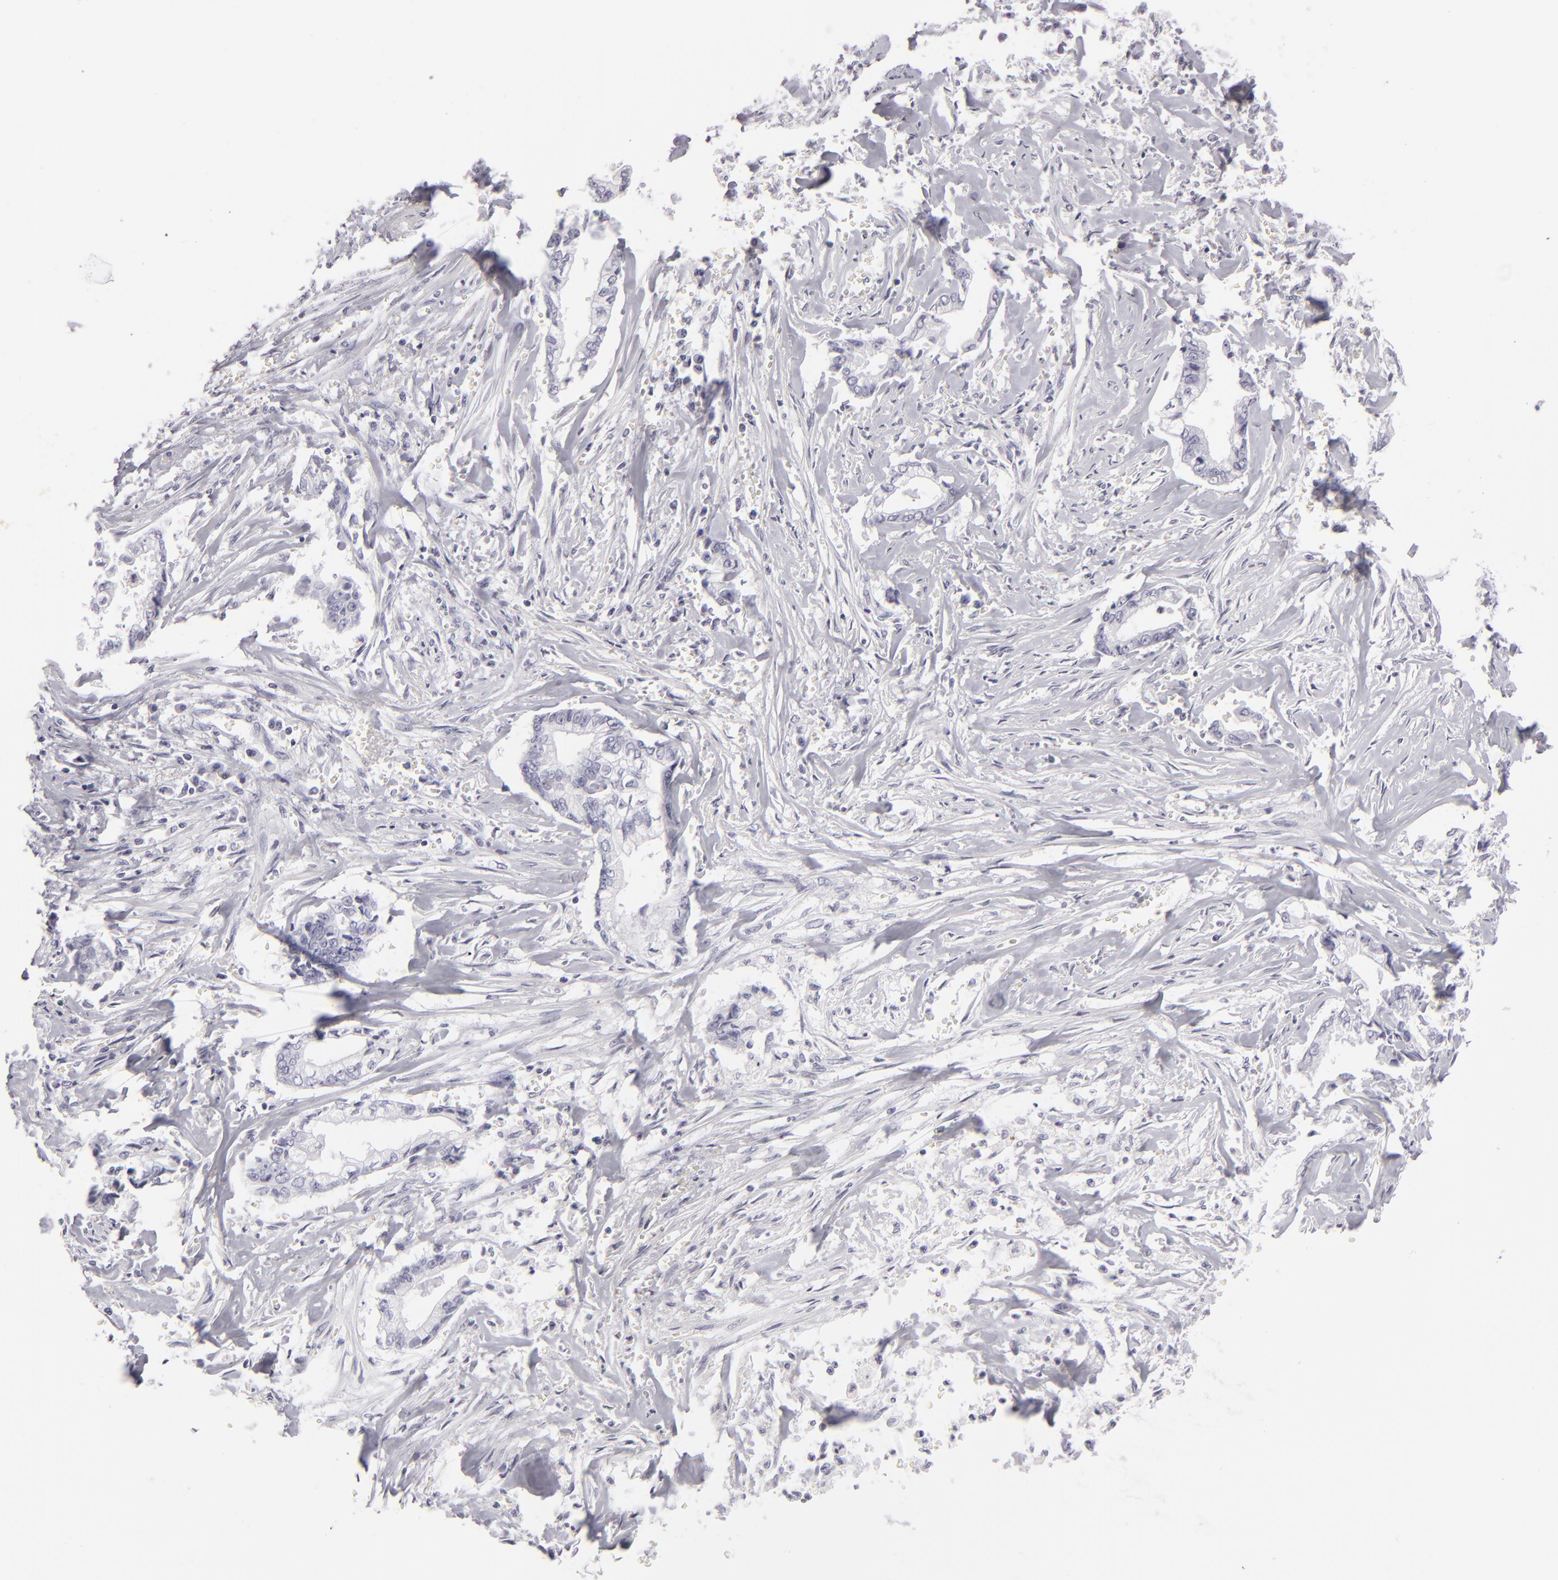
{"staining": {"intensity": "negative", "quantity": "none", "location": "none"}, "tissue": "liver cancer", "cell_type": "Tumor cells", "image_type": "cancer", "snomed": [{"axis": "morphology", "description": "Cholangiocarcinoma"}, {"axis": "topography", "description": "Liver"}], "caption": "High magnification brightfield microscopy of liver cholangiocarcinoma stained with DAB (3,3'-diaminobenzidine) (brown) and counterstained with hematoxylin (blue): tumor cells show no significant expression.", "gene": "KRT1", "patient": {"sex": "male", "age": 57}}